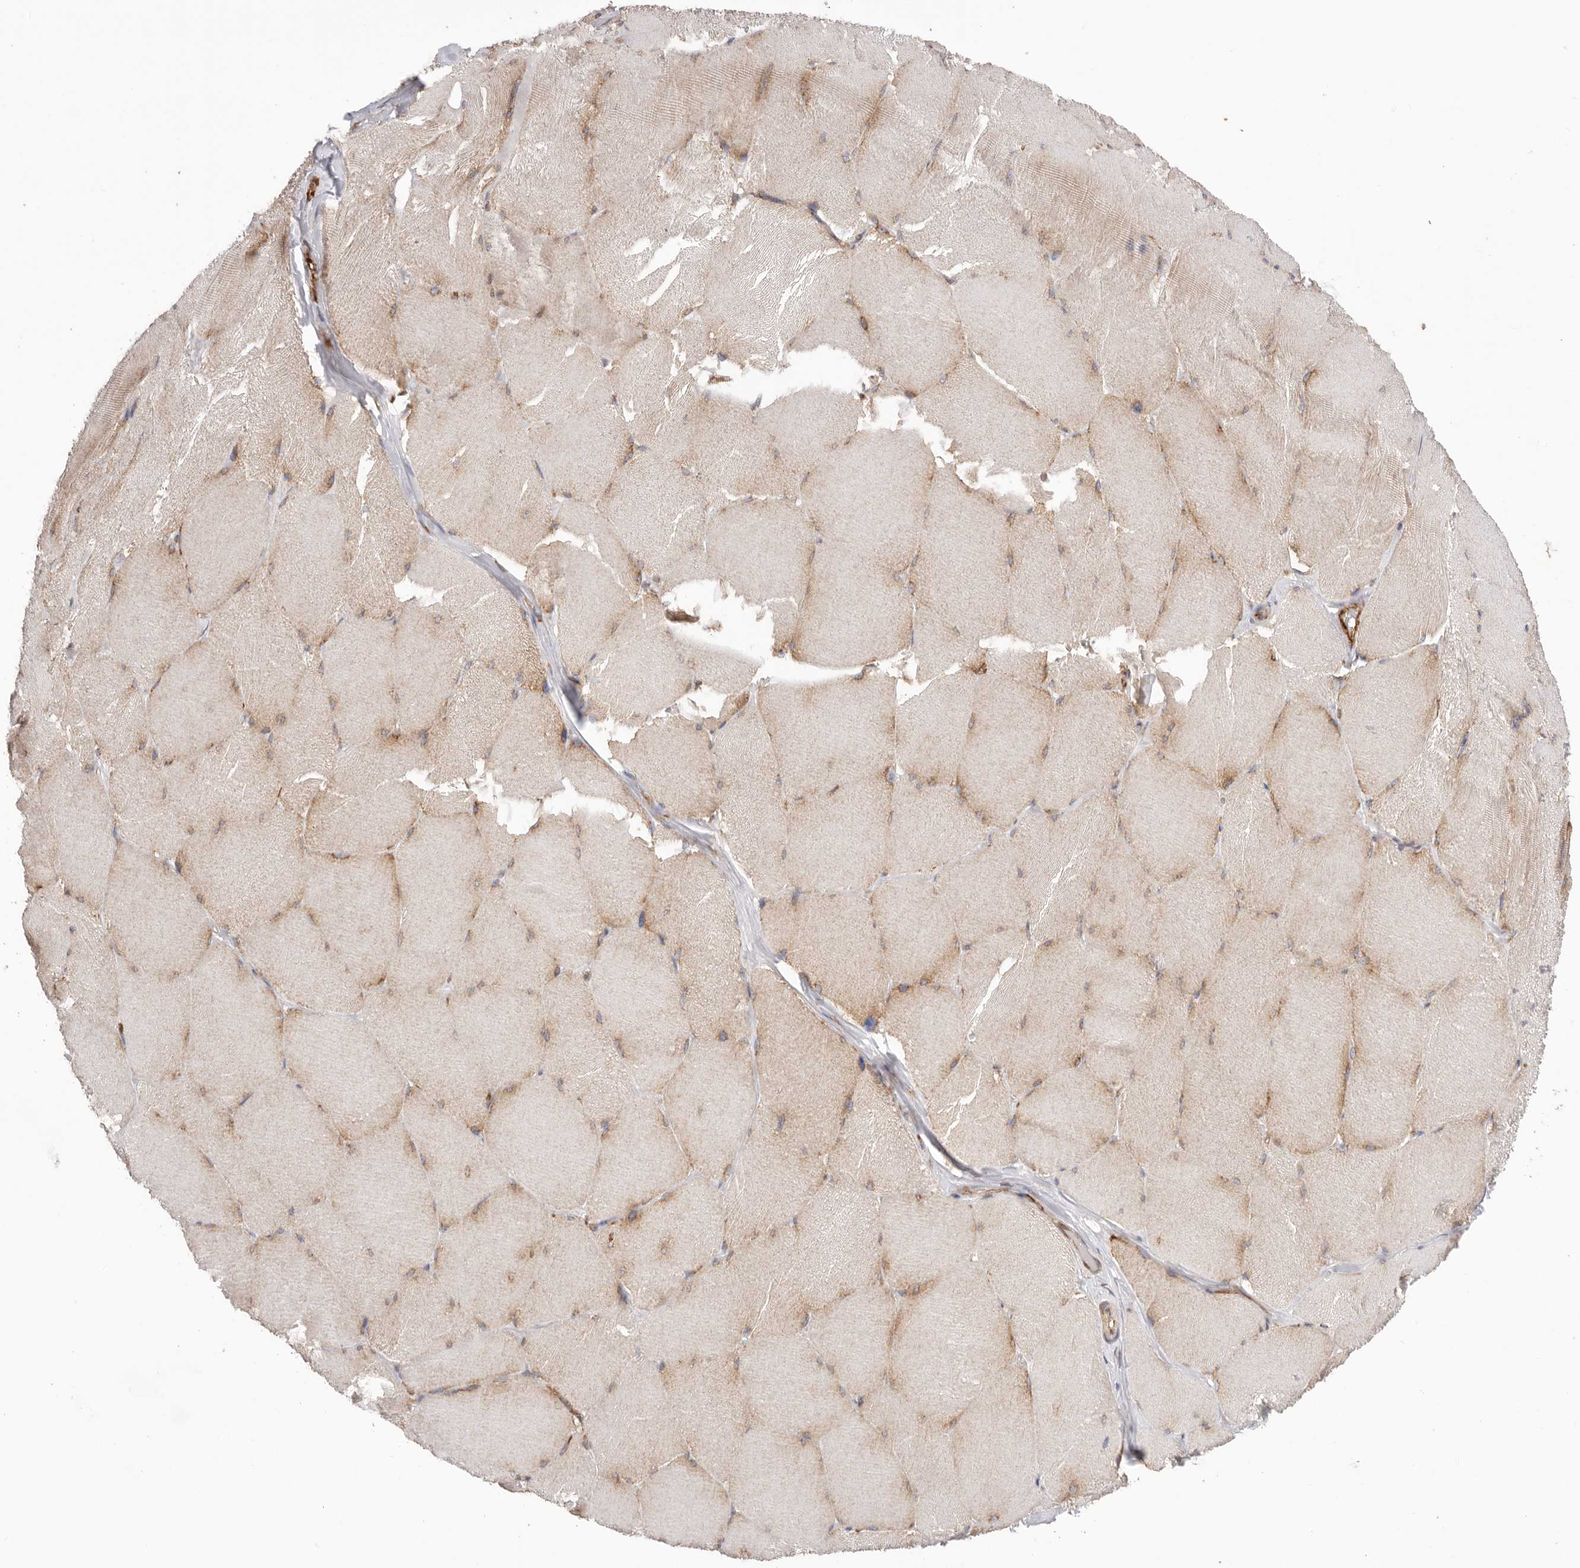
{"staining": {"intensity": "moderate", "quantity": "25%-75%", "location": "cytoplasmic/membranous"}, "tissue": "skeletal muscle", "cell_type": "Myocytes", "image_type": "normal", "snomed": [{"axis": "morphology", "description": "Normal tissue, NOS"}, {"axis": "topography", "description": "Skin"}, {"axis": "topography", "description": "Skeletal muscle"}], "caption": "Immunohistochemistry (IHC) staining of benign skeletal muscle, which reveals medium levels of moderate cytoplasmic/membranous positivity in approximately 25%-75% of myocytes indicating moderate cytoplasmic/membranous protein staining. The staining was performed using DAB (3,3'-diaminobenzidine) (brown) for protein detection and nuclei were counterstained in hematoxylin (blue).", "gene": "SERBP1", "patient": {"sex": "male", "age": 83}}